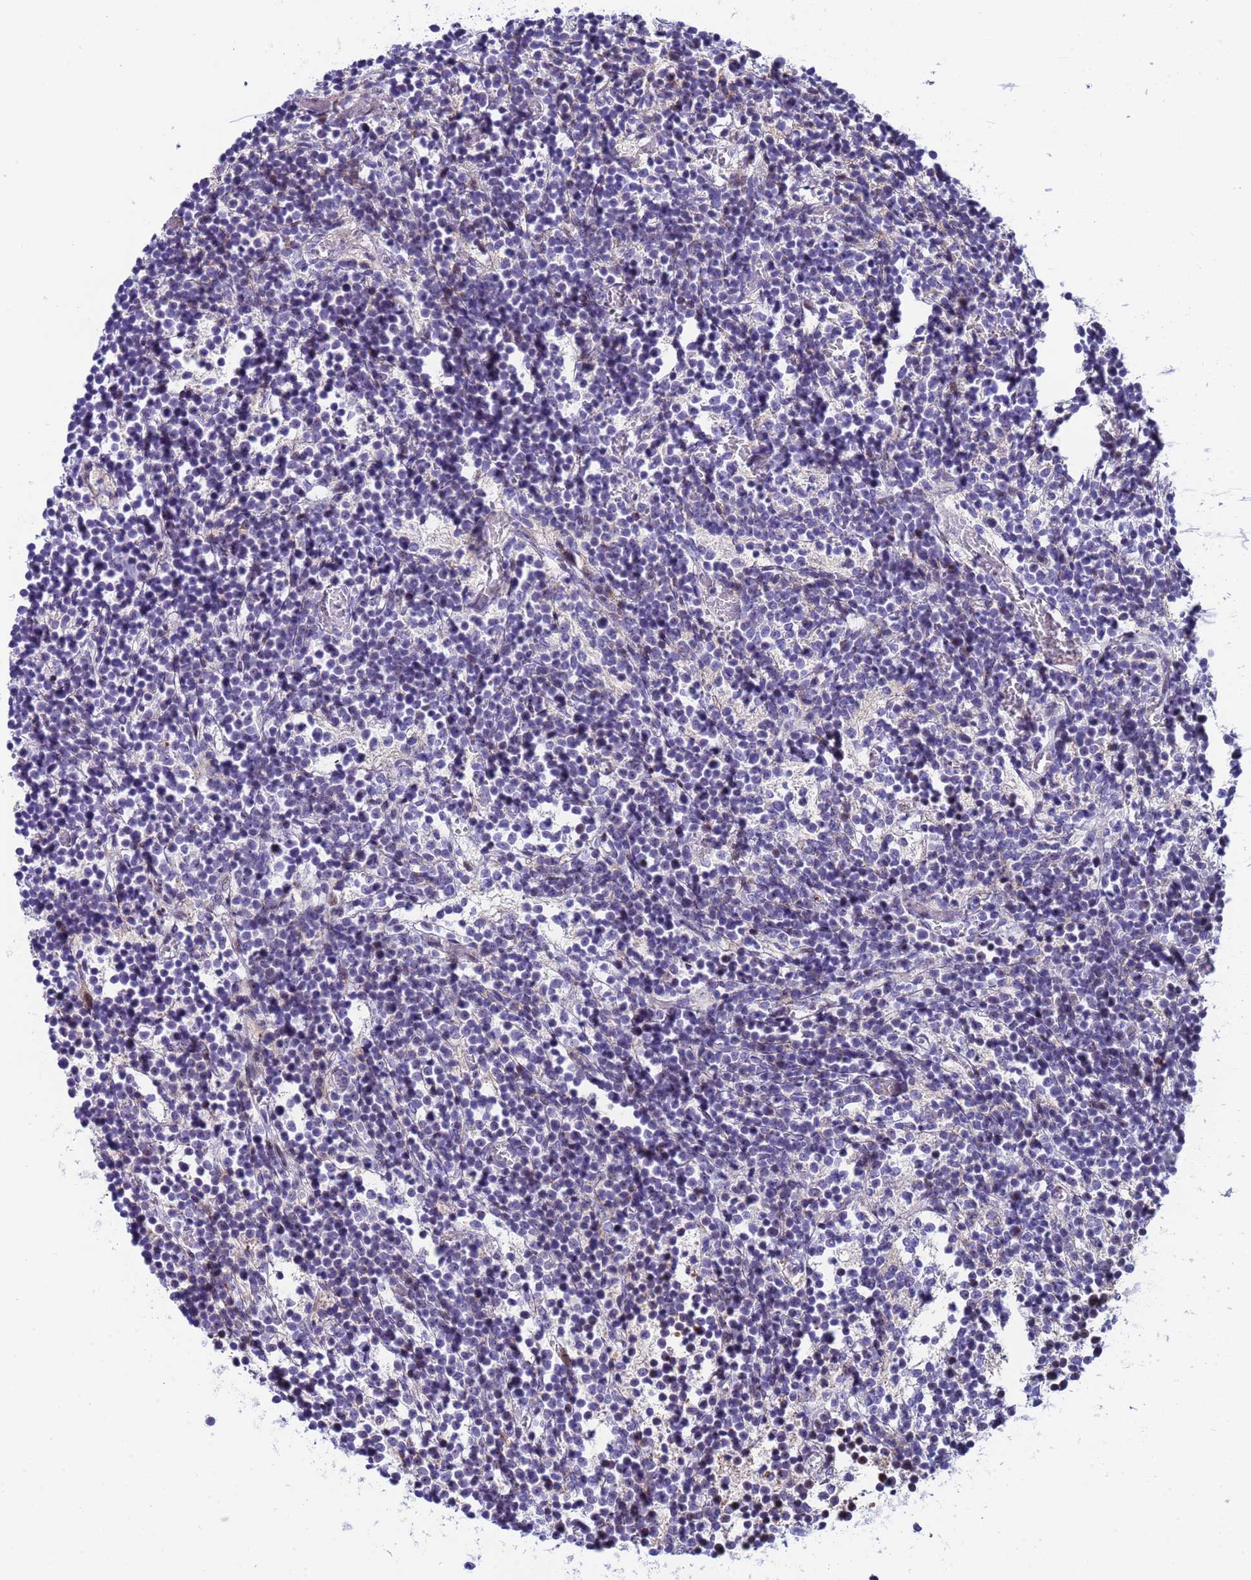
{"staining": {"intensity": "negative", "quantity": "none", "location": "none"}, "tissue": "glioma", "cell_type": "Tumor cells", "image_type": "cancer", "snomed": [{"axis": "morphology", "description": "Glioma, malignant, Low grade"}, {"axis": "topography", "description": "Brain"}], "caption": "This histopathology image is of glioma stained with immunohistochemistry to label a protein in brown with the nuclei are counter-stained blue. There is no expression in tumor cells.", "gene": "POP5", "patient": {"sex": "female", "age": 1}}